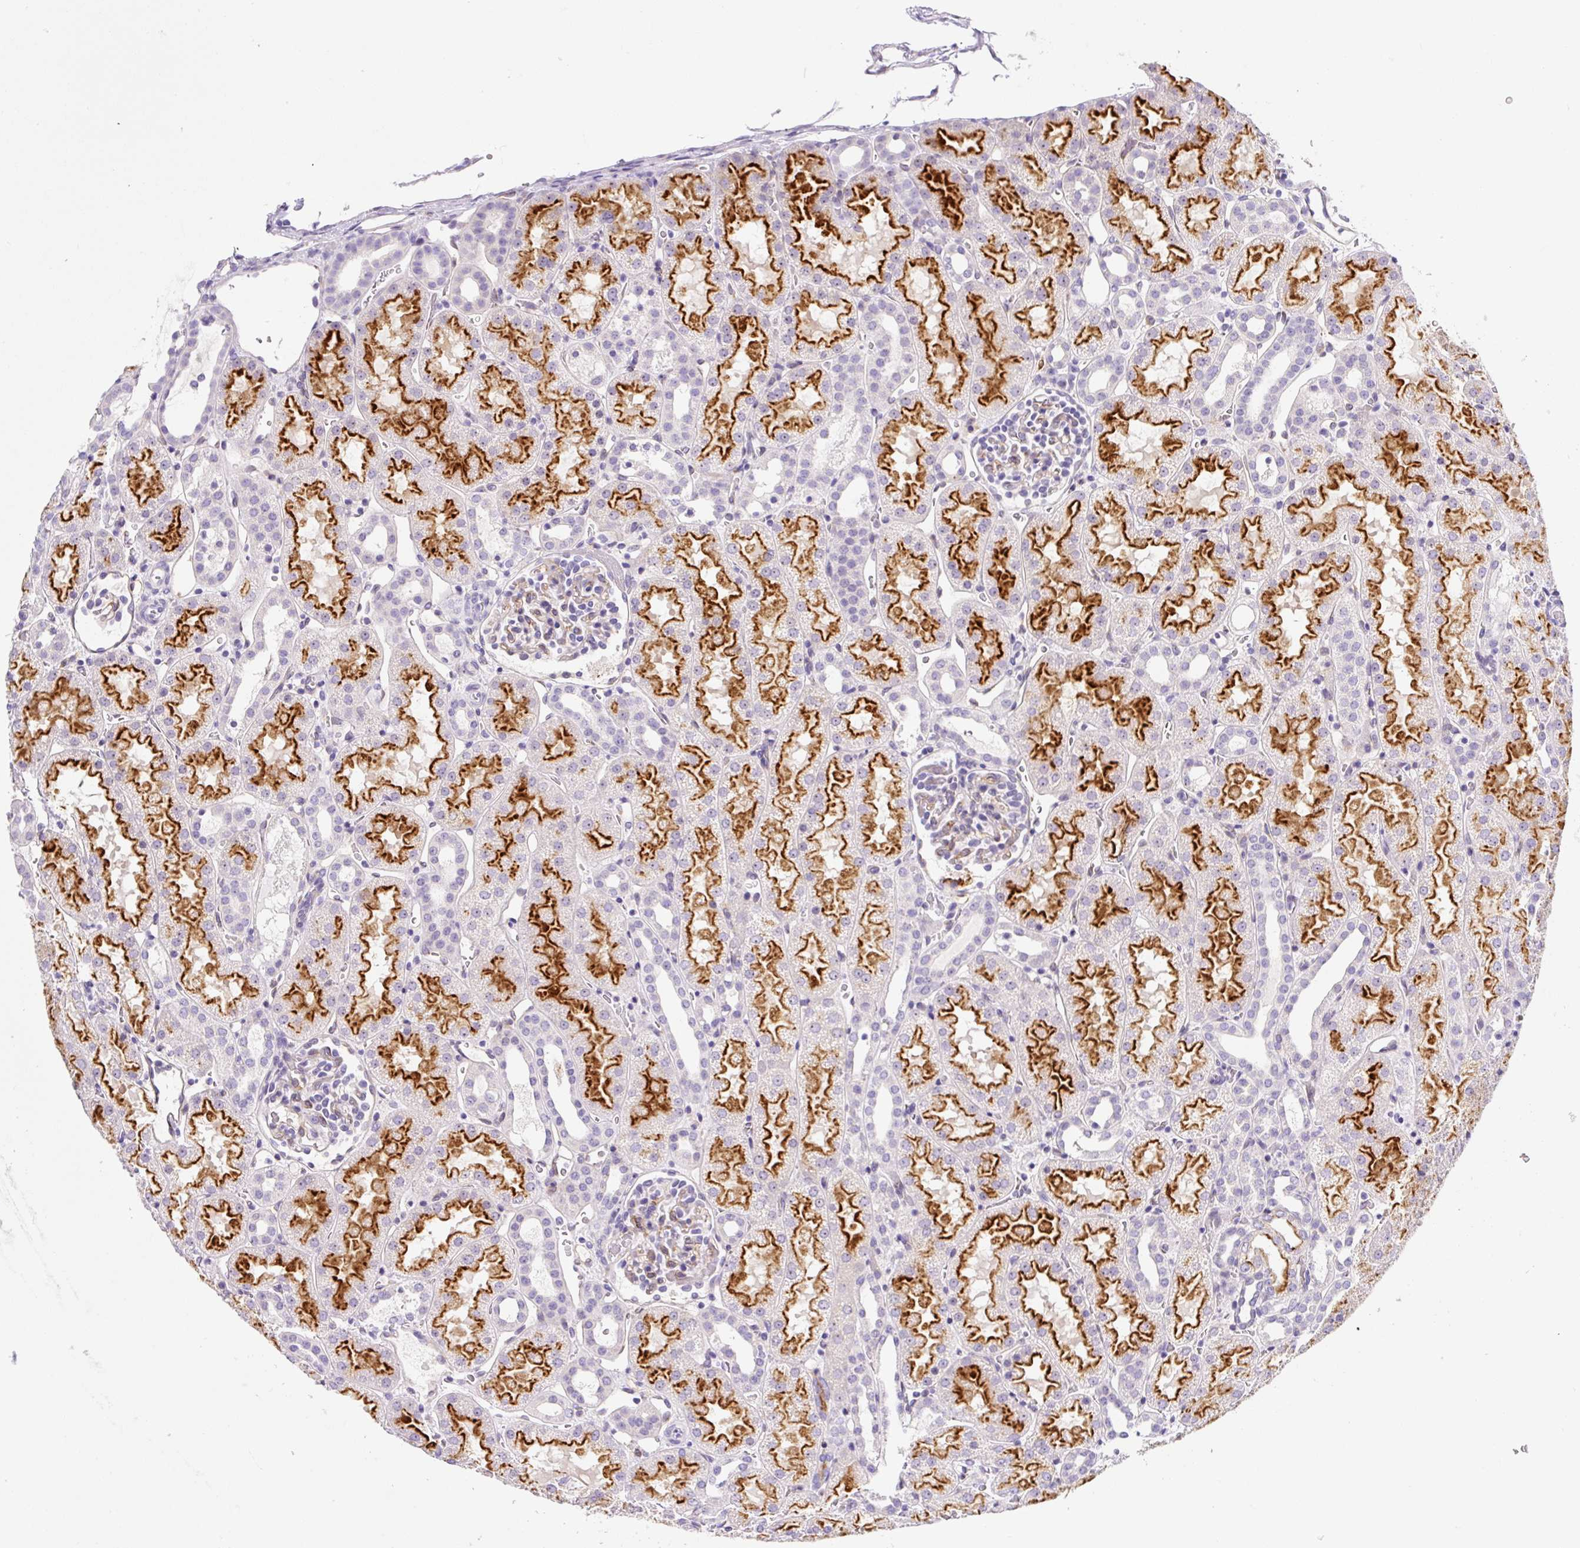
{"staining": {"intensity": "weak", "quantity": "<25%", "location": "cytoplasmic/membranous"}, "tissue": "kidney", "cell_type": "Cells in glomeruli", "image_type": "normal", "snomed": [{"axis": "morphology", "description": "Normal tissue, NOS"}, {"axis": "topography", "description": "Kidney"}], "caption": "Human kidney stained for a protein using immunohistochemistry (IHC) exhibits no positivity in cells in glomeruli.", "gene": "ASB4", "patient": {"sex": "male", "age": 2}}